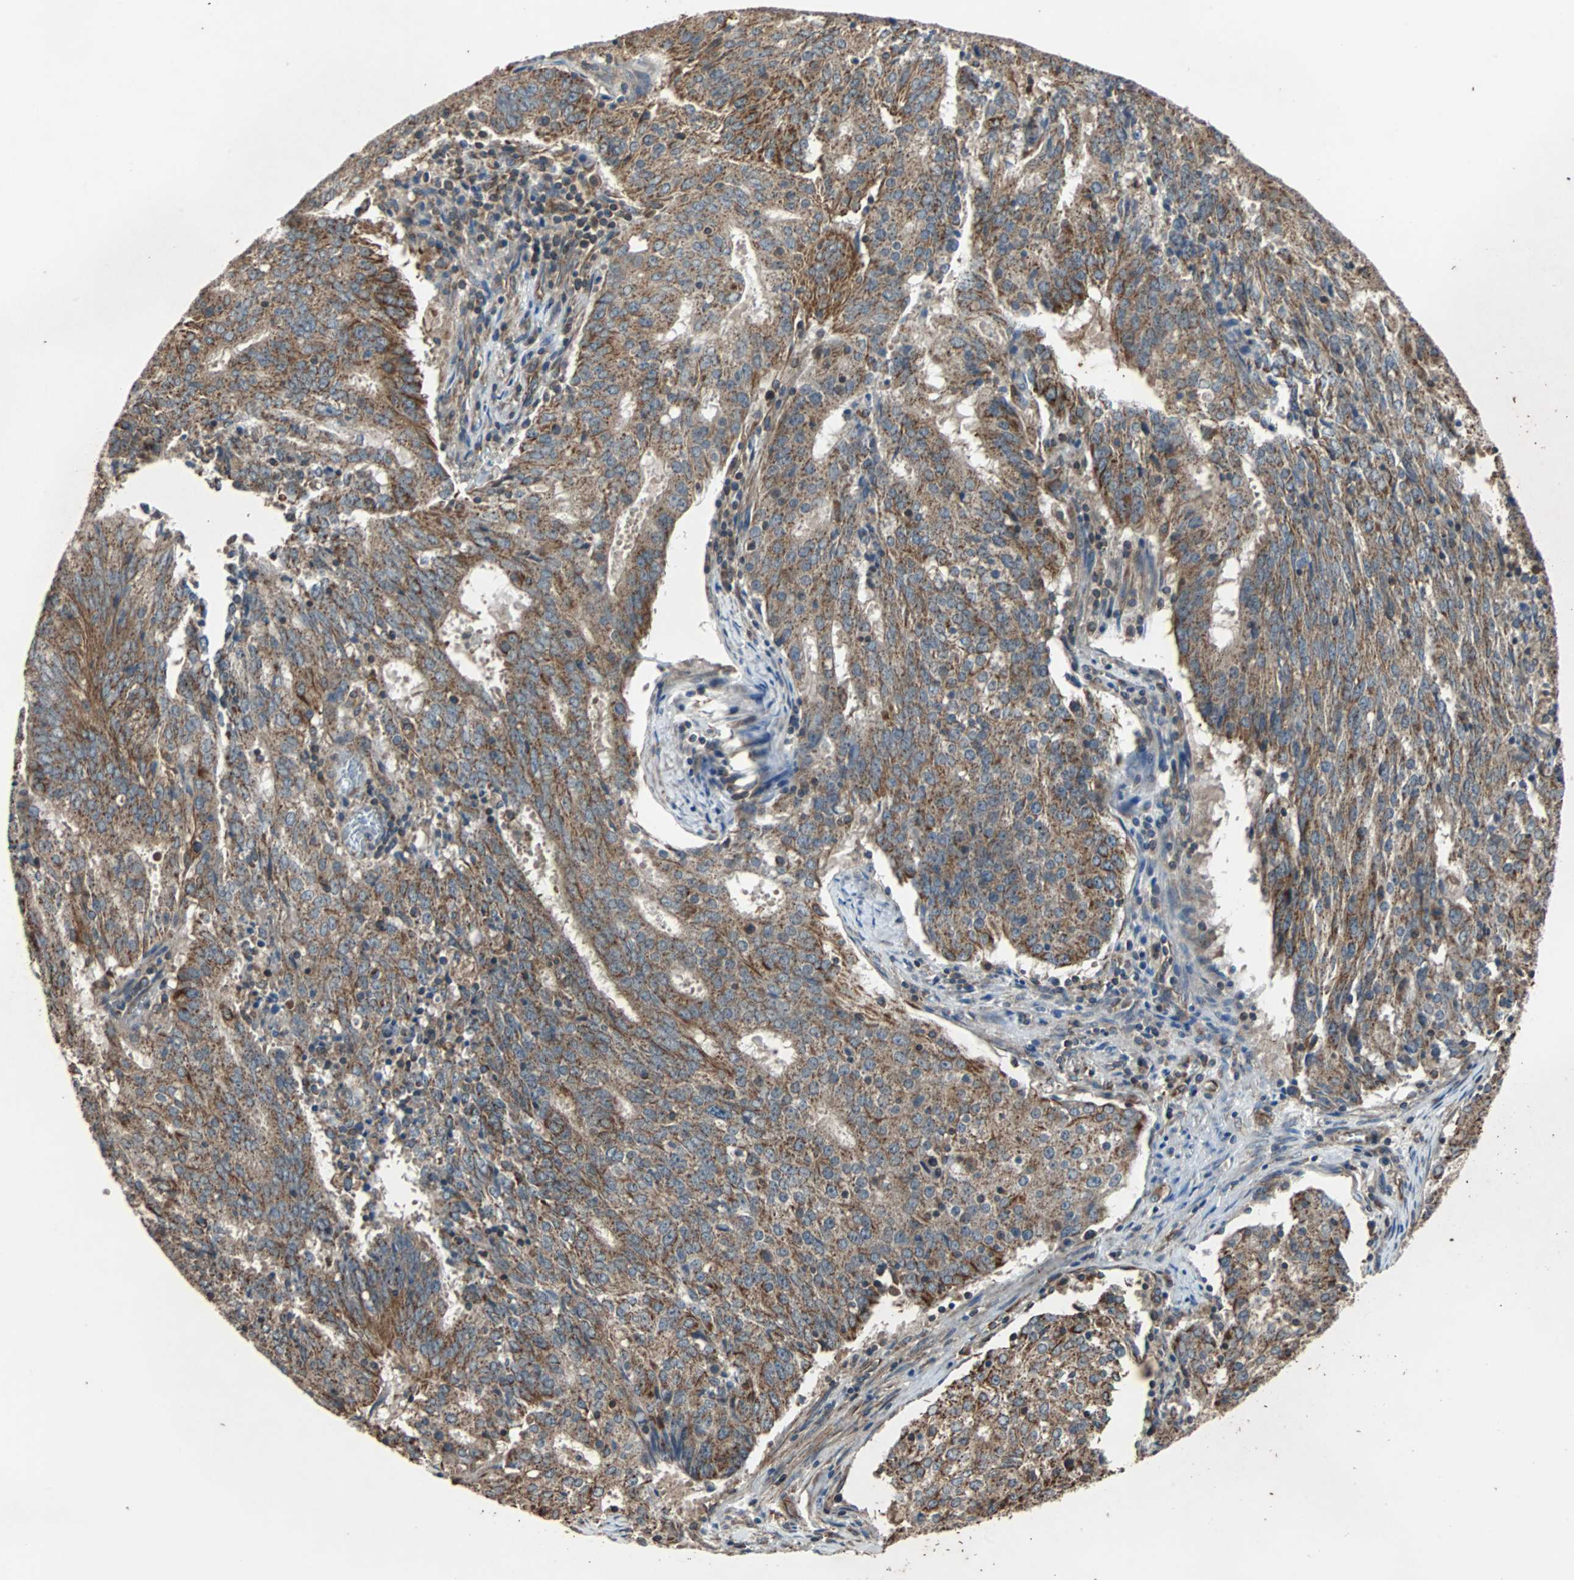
{"staining": {"intensity": "moderate", "quantity": ">75%", "location": "cytoplasmic/membranous"}, "tissue": "cervical cancer", "cell_type": "Tumor cells", "image_type": "cancer", "snomed": [{"axis": "morphology", "description": "Adenocarcinoma, NOS"}, {"axis": "topography", "description": "Cervix"}], "caption": "Immunohistochemistry (IHC) staining of cervical adenocarcinoma, which exhibits medium levels of moderate cytoplasmic/membranous positivity in about >75% of tumor cells indicating moderate cytoplasmic/membranous protein staining. The staining was performed using DAB (brown) for protein detection and nuclei were counterstained in hematoxylin (blue).", "gene": "ACTR3", "patient": {"sex": "female", "age": 44}}